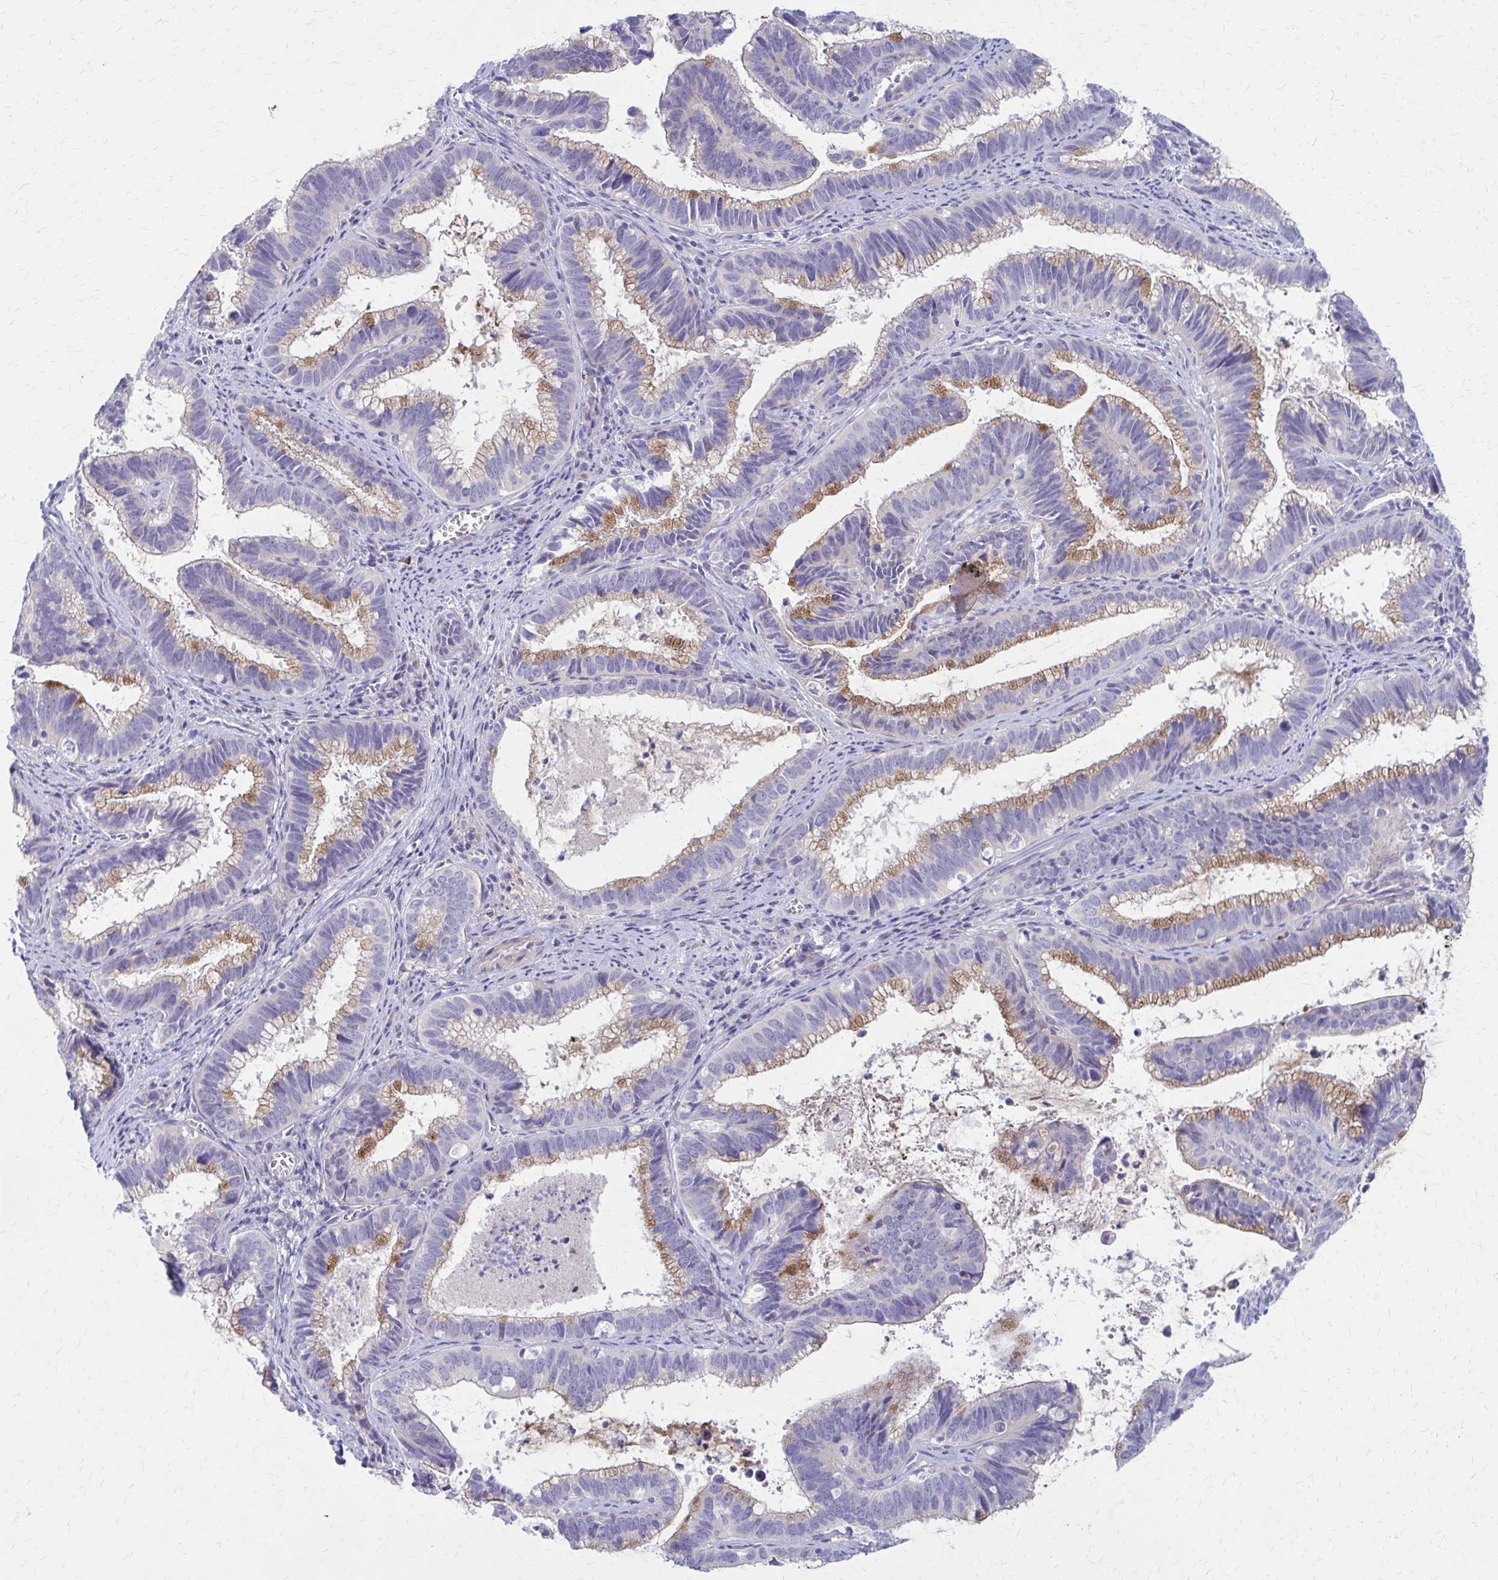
{"staining": {"intensity": "moderate", "quantity": "<25%", "location": "cytoplasmic/membranous"}, "tissue": "cervical cancer", "cell_type": "Tumor cells", "image_type": "cancer", "snomed": [{"axis": "morphology", "description": "Adenocarcinoma, NOS"}, {"axis": "topography", "description": "Cervix"}], "caption": "This is a micrograph of immunohistochemistry staining of adenocarcinoma (cervical), which shows moderate positivity in the cytoplasmic/membranous of tumor cells.", "gene": "GLYATL2", "patient": {"sex": "female", "age": 61}}